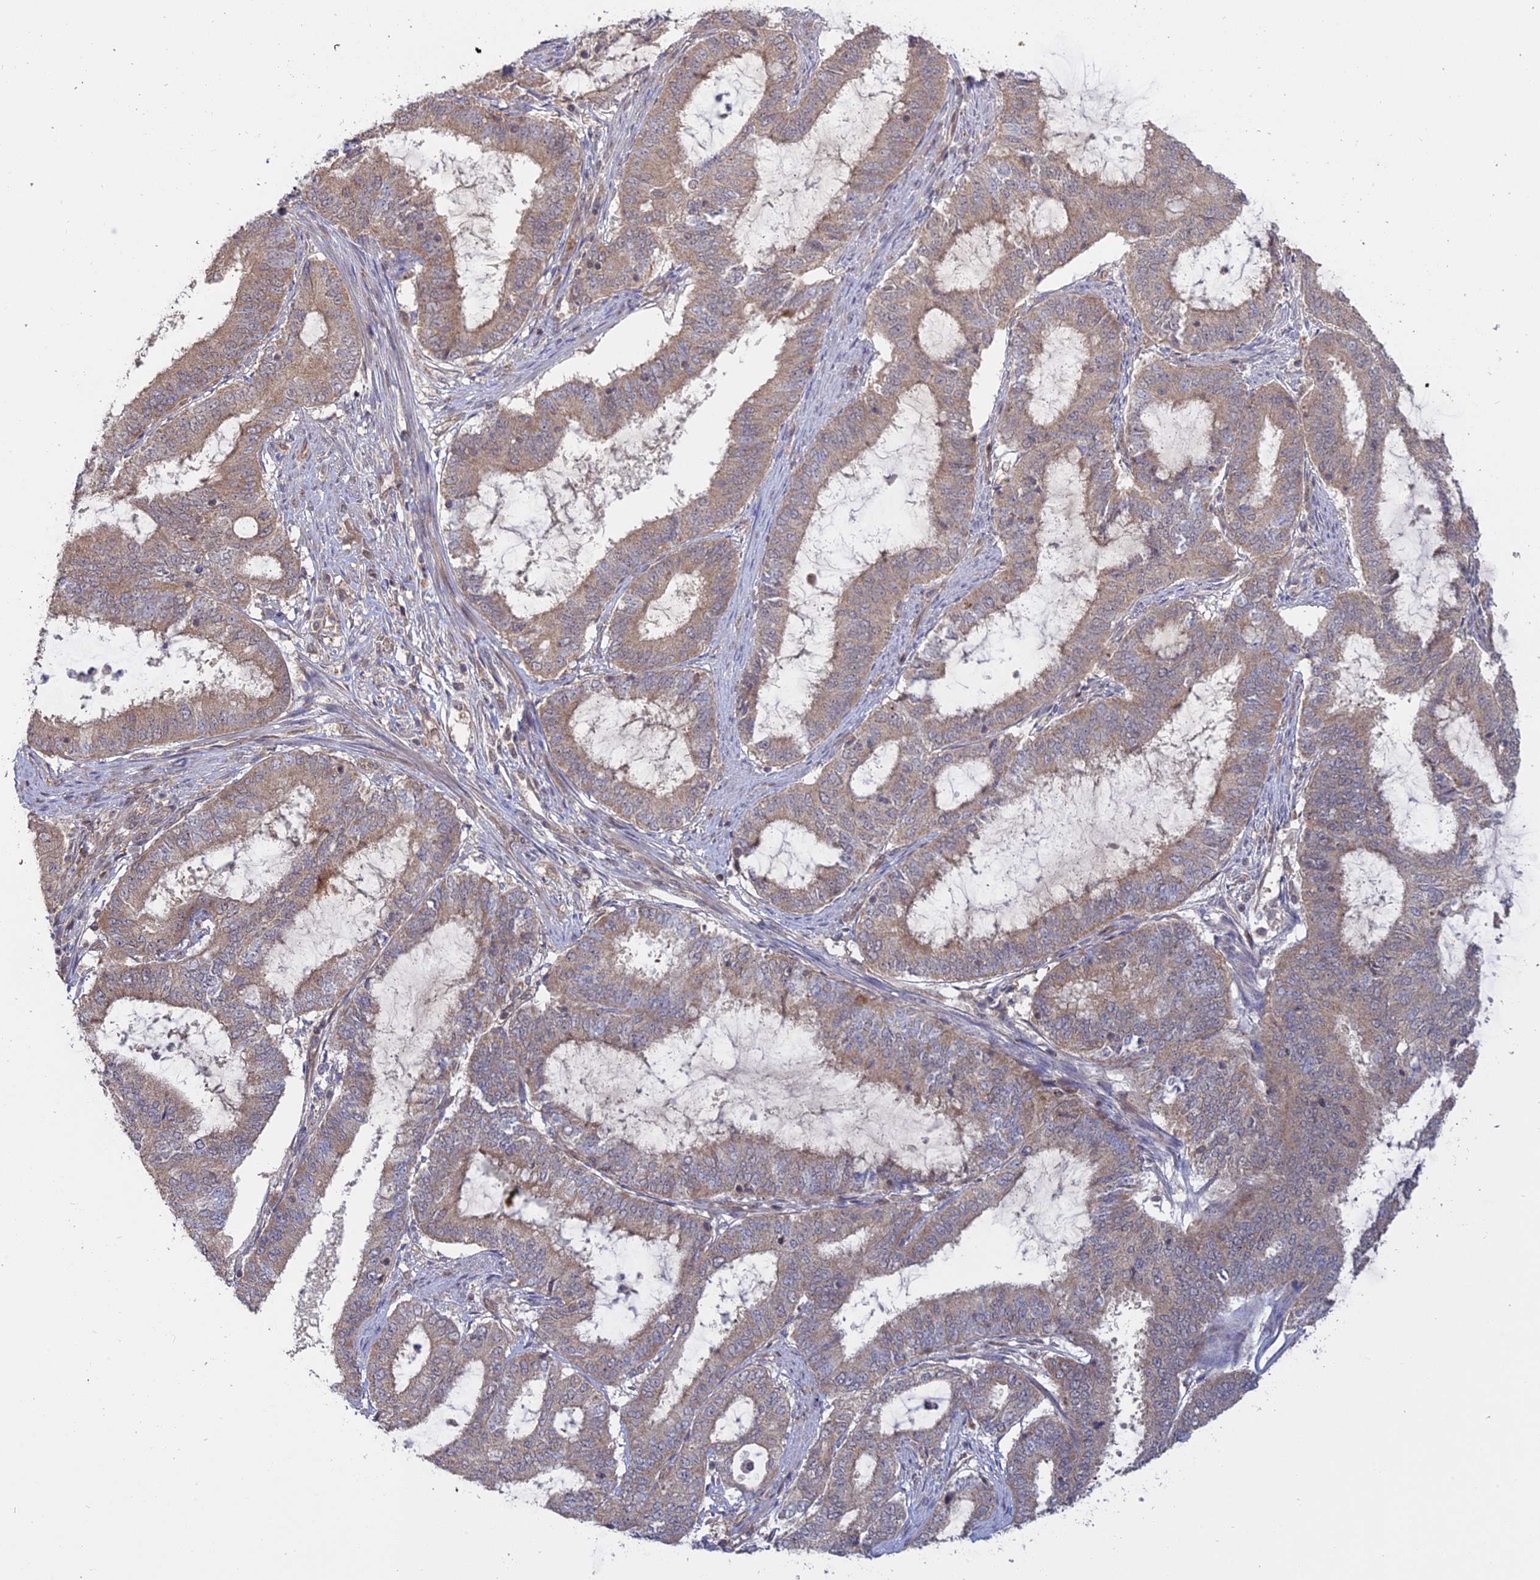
{"staining": {"intensity": "weak", "quantity": "25%-75%", "location": "cytoplasmic/membranous"}, "tissue": "endometrial cancer", "cell_type": "Tumor cells", "image_type": "cancer", "snomed": [{"axis": "morphology", "description": "Adenocarcinoma, NOS"}, {"axis": "topography", "description": "Endometrium"}], "caption": "Protein expression analysis of human endometrial cancer (adenocarcinoma) reveals weak cytoplasmic/membranous positivity in about 25%-75% of tumor cells.", "gene": "PKIG", "patient": {"sex": "female", "age": 51}}